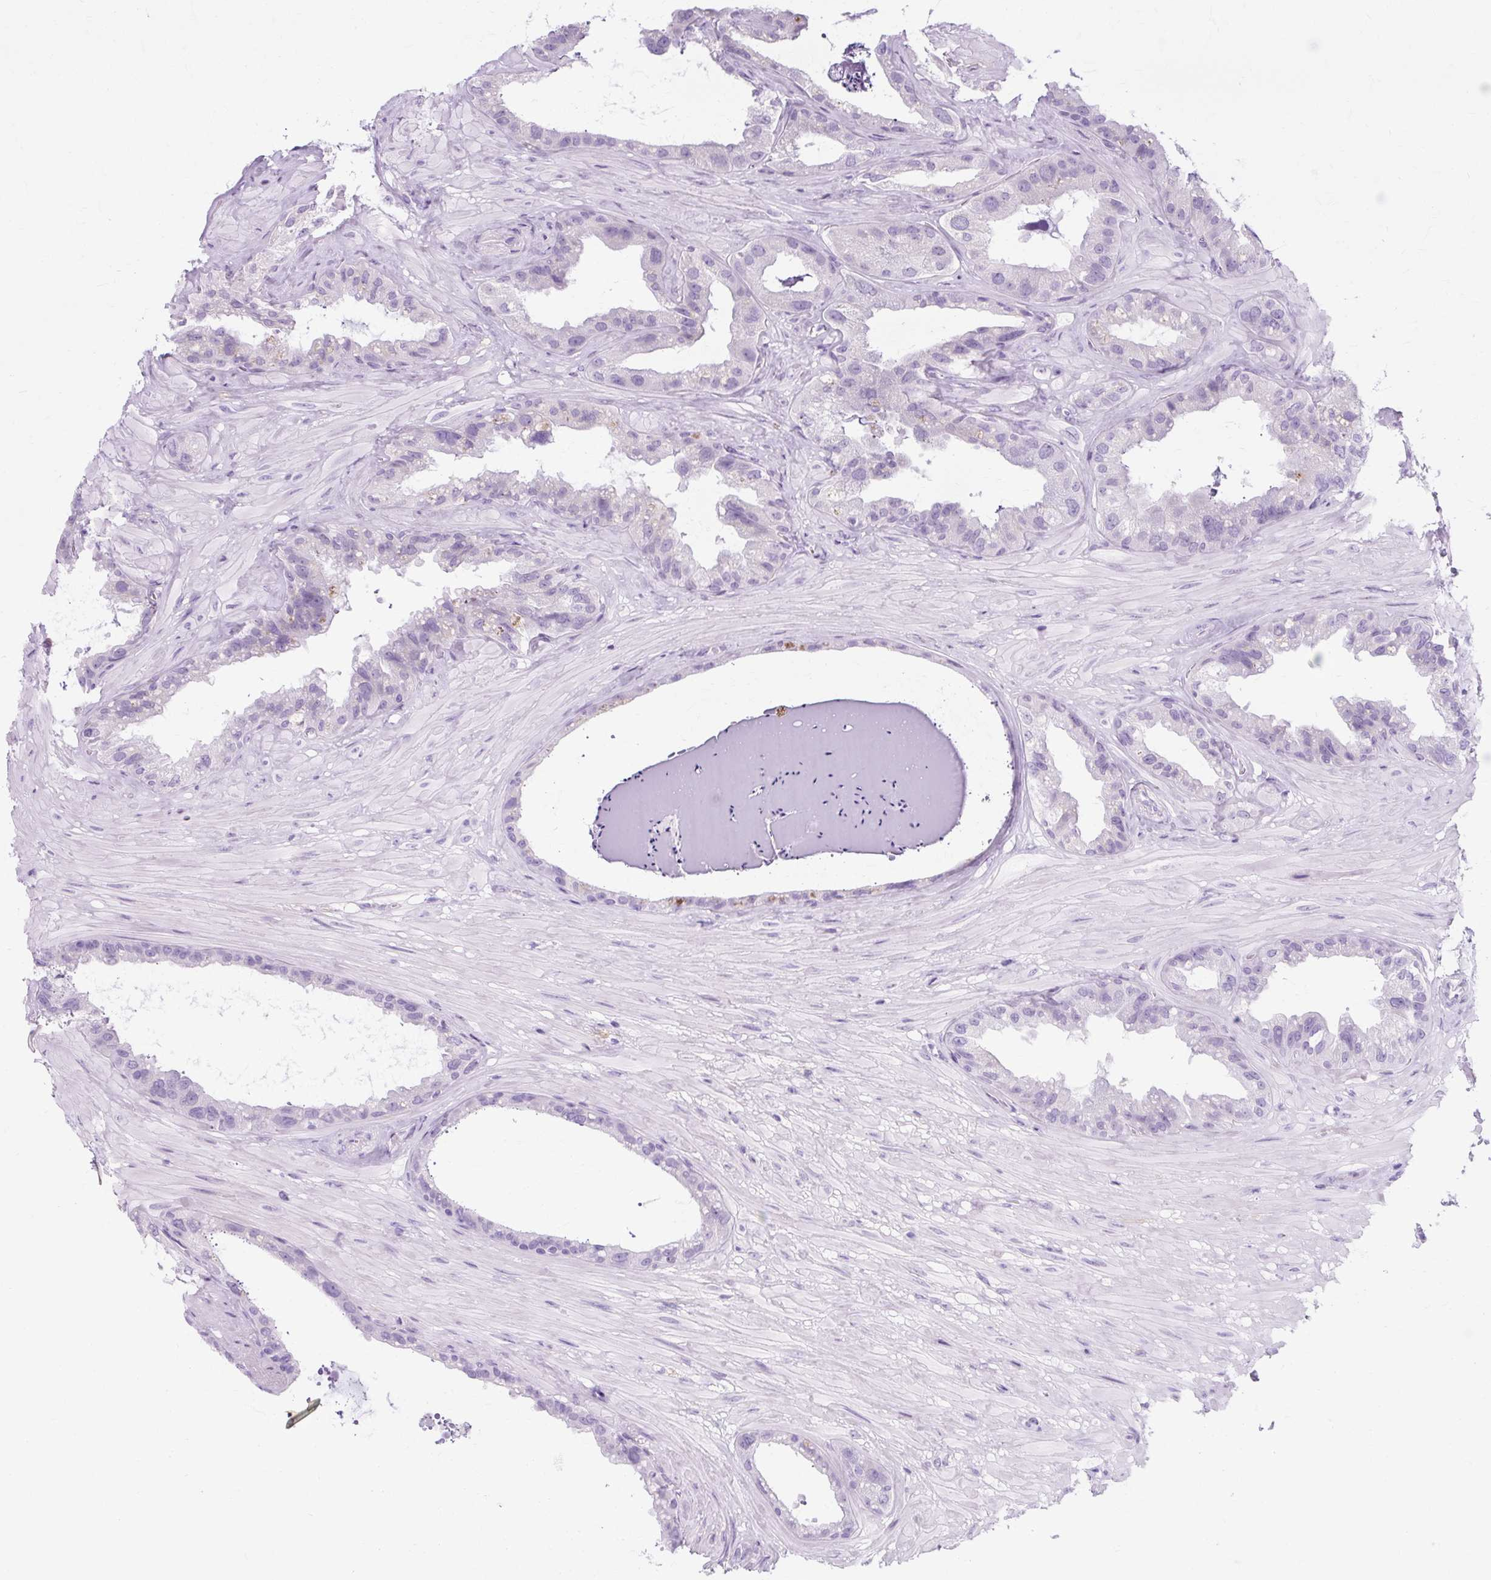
{"staining": {"intensity": "moderate", "quantity": "<25%", "location": "cytoplasmic/membranous"}, "tissue": "seminal vesicle", "cell_type": "Glandular cells", "image_type": "normal", "snomed": [{"axis": "morphology", "description": "Normal tissue, NOS"}, {"axis": "topography", "description": "Seminal veicle"}, {"axis": "topography", "description": "Peripheral nerve tissue"}], "caption": "Human seminal vesicle stained with a brown dye demonstrates moderate cytoplasmic/membranous positive expression in about <25% of glandular cells.", "gene": "TMEM89", "patient": {"sex": "male", "age": 76}}